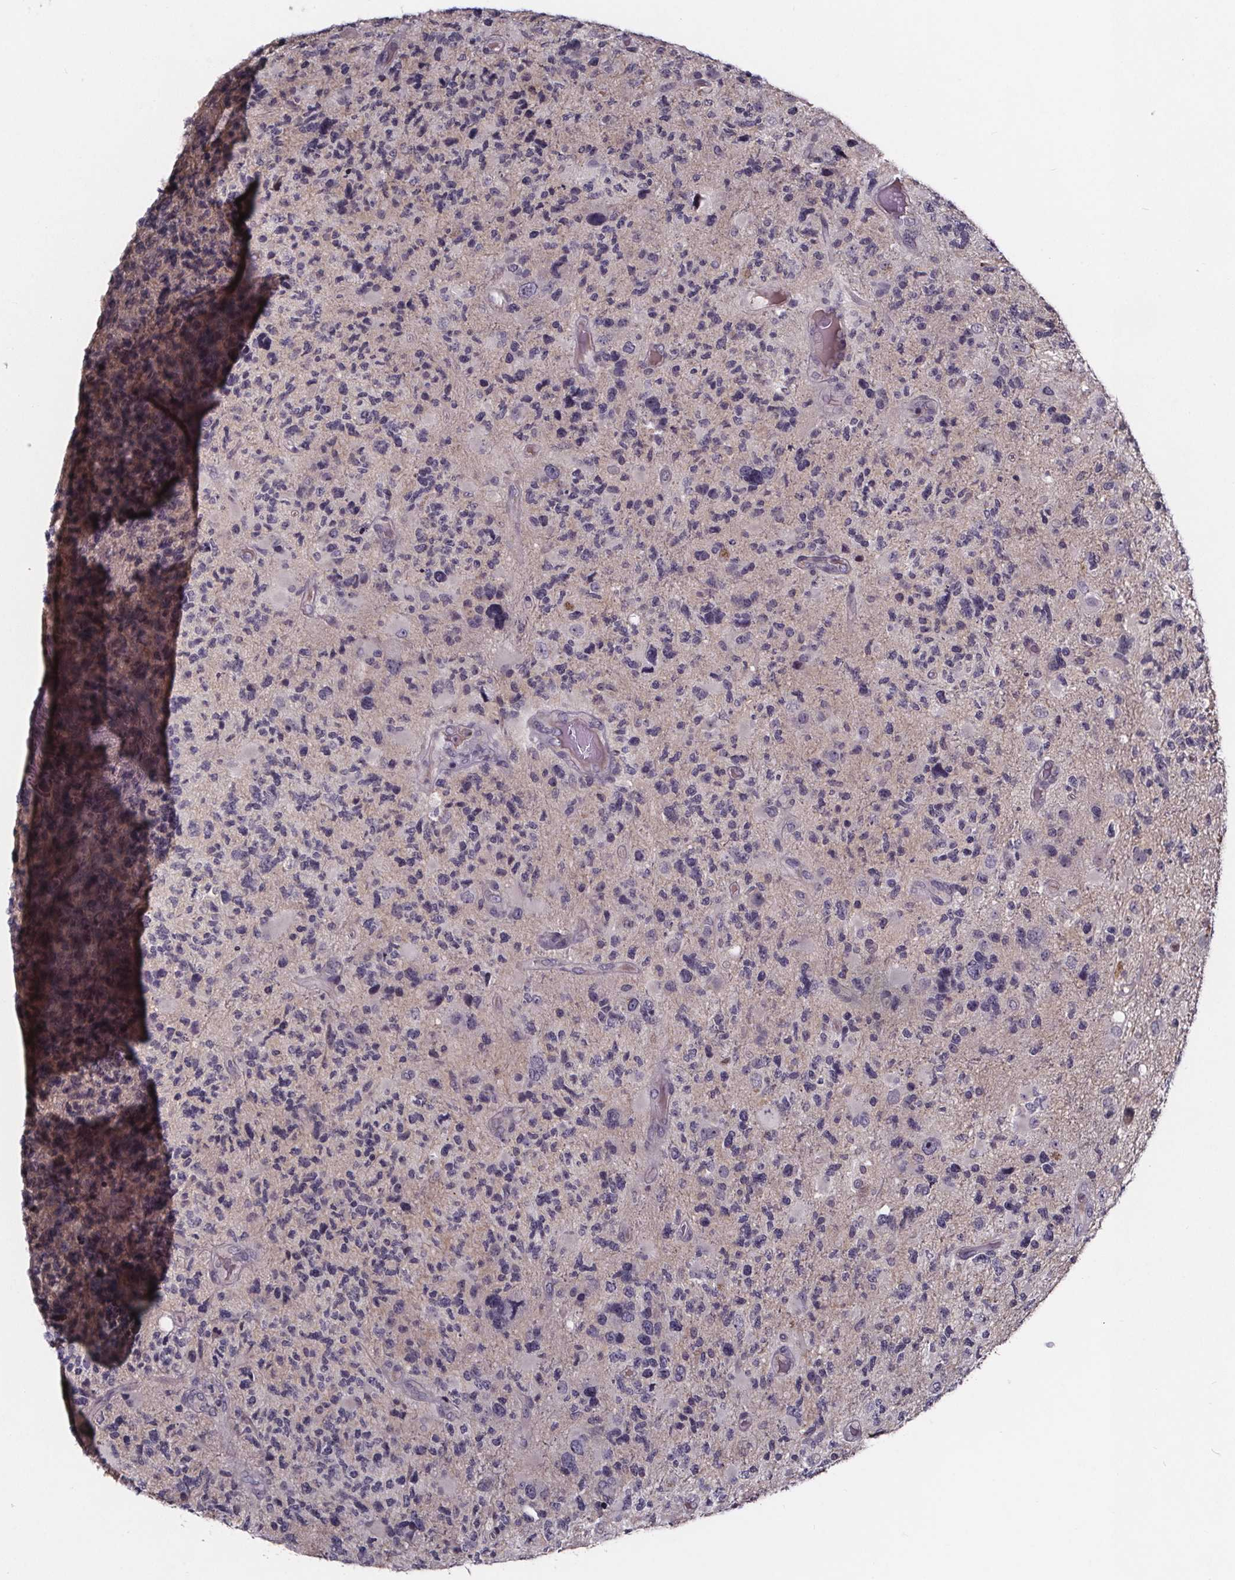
{"staining": {"intensity": "negative", "quantity": "none", "location": "none"}, "tissue": "glioma", "cell_type": "Tumor cells", "image_type": "cancer", "snomed": [{"axis": "morphology", "description": "Glioma, malignant, High grade"}, {"axis": "topography", "description": "Brain"}], "caption": "DAB immunohistochemical staining of human glioma demonstrates no significant expression in tumor cells.", "gene": "NPHP4", "patient": {"sex": "female", "age": 71}}